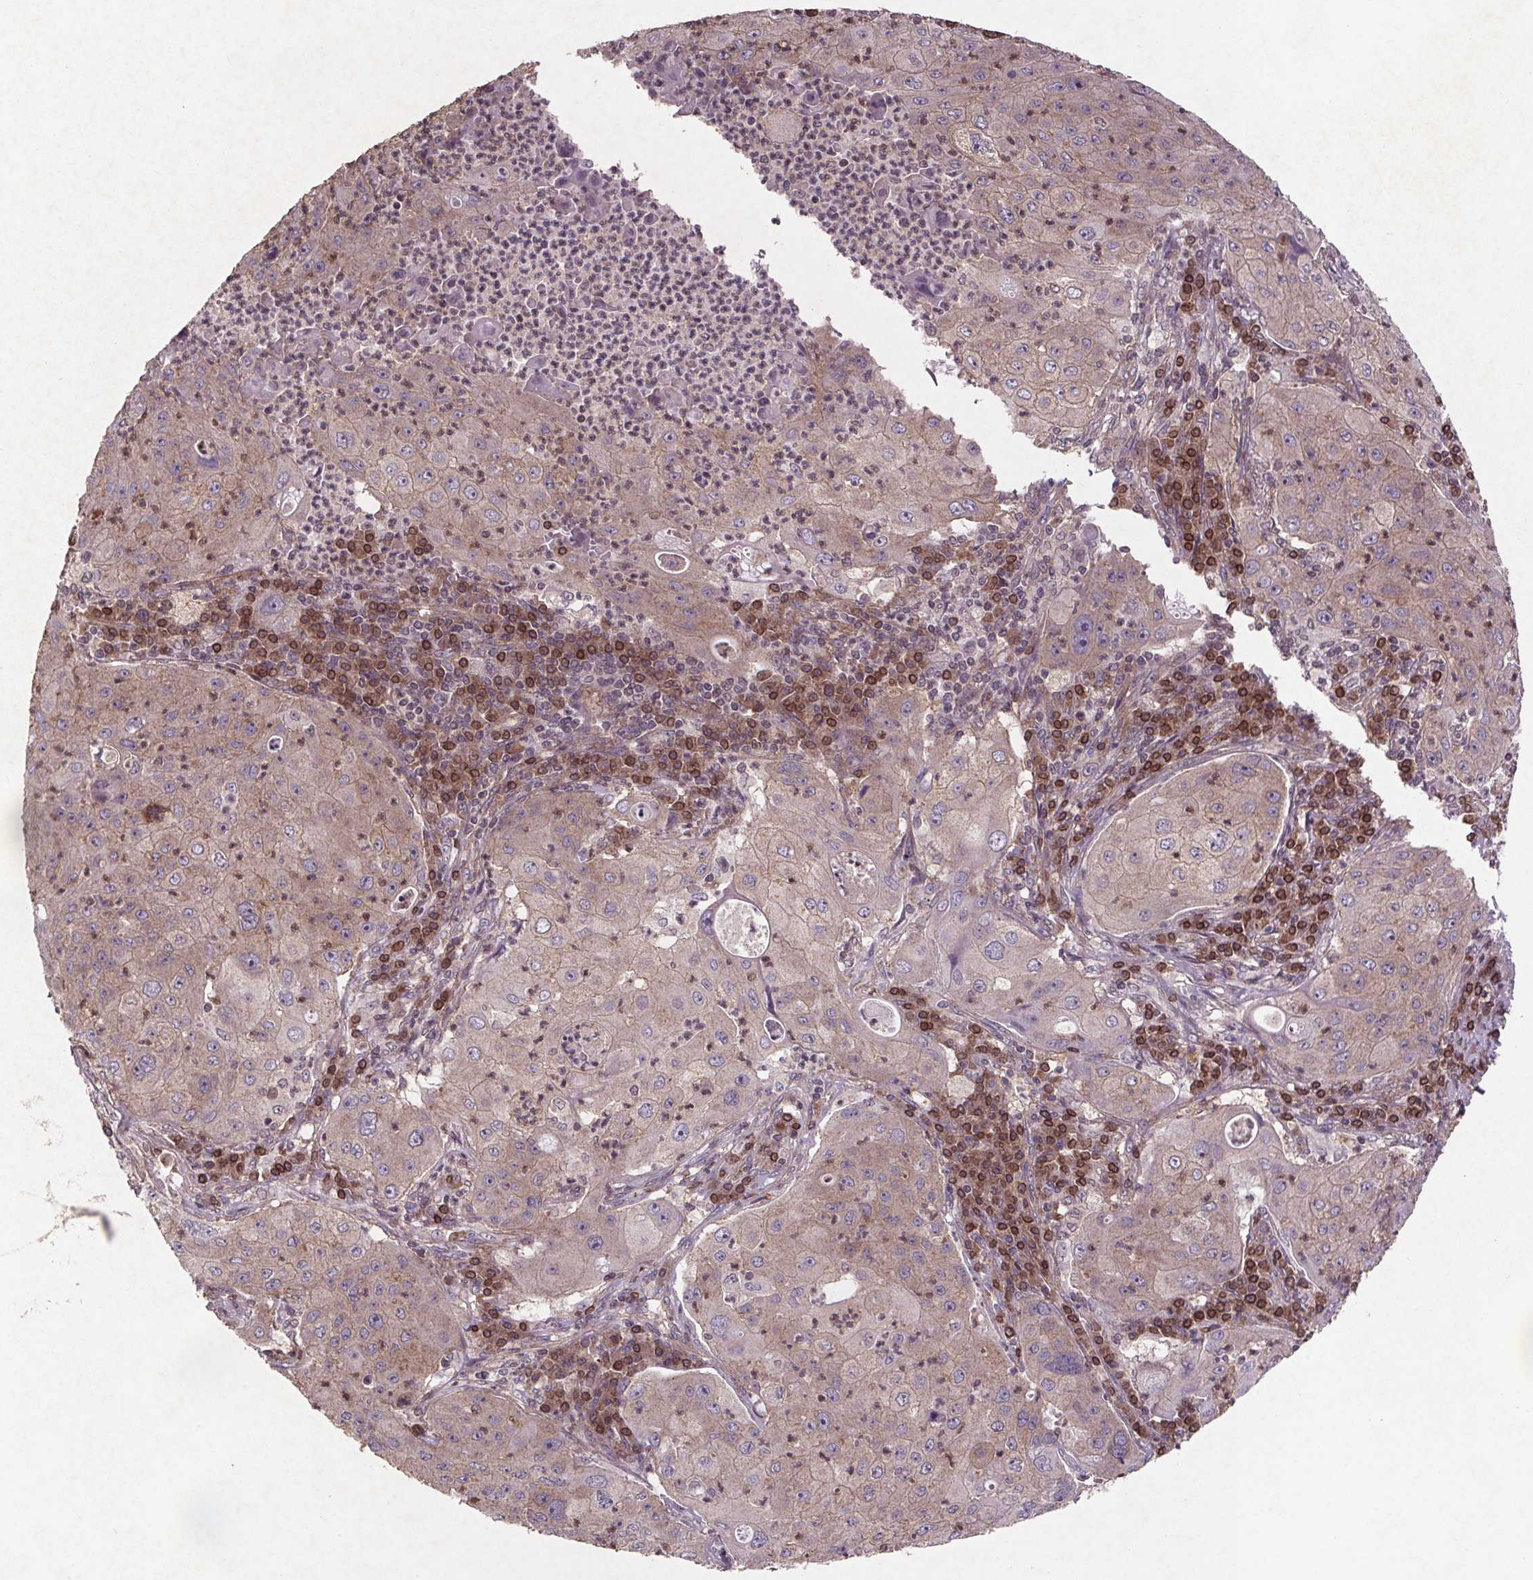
{"staining": {"intensity": "weak", "quantity": "25%-75%", "location": "cytoplasmic/membranous"}, "tissue": "lung cancer", "cell_type": "Tumor cells", "image_type": "cancer", "snomed": [{"axis": "morphology", "description": "Squamous cell carcinoma, NOS"}, {"axis": "topography", "description": "Lung"}], "caption": "High-power microscopy captured an IHC micrograph of lung cancer (squamous cell carcinoma), revealing weak cytoplasmic/membranous staining in approximately 25%-75% of tumor cells. (IHC, brightfield microscopy, high magnification).", "gene": "STRN3", "patient": {"sex": "female", "age": 59}}